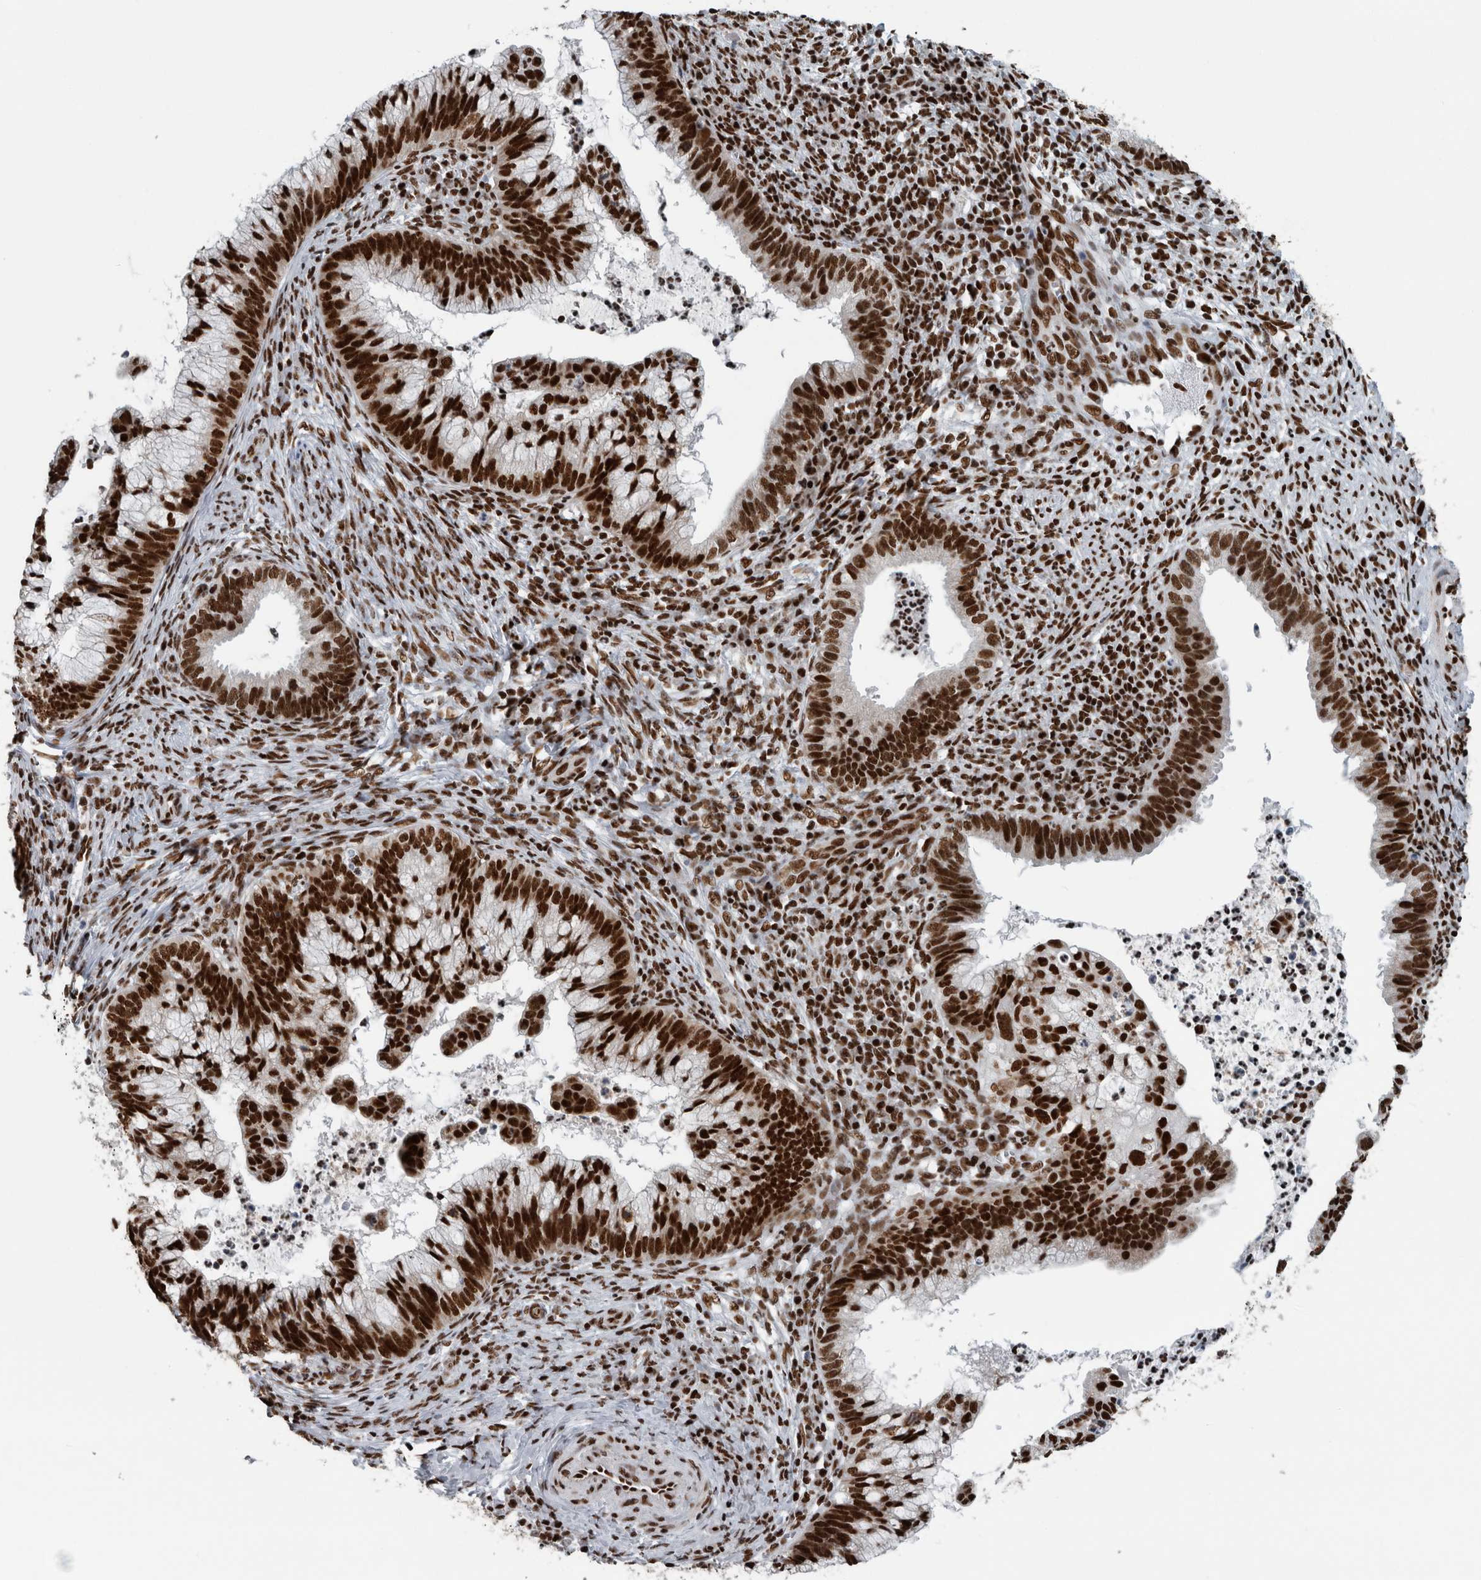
{"staining": {"intensity": "strong", "quantity": ">75%", "location": "nuclear"}, "tissue": "cervical cancer", "cell_type": "Tumor cells", "image_type": "cancer", "snomed": [{"axis": "morphology", "description": "Adenocarcinoma, NOS"}, {"axis": "topography", "description": "Cervix"}], "caption": "Cervical cancer stained with IHC displays strong nuclear staining in approximately >75% of tumor cells.", "gene": "DNMT3A", "patient": {"sex": "female", "age": 36}}